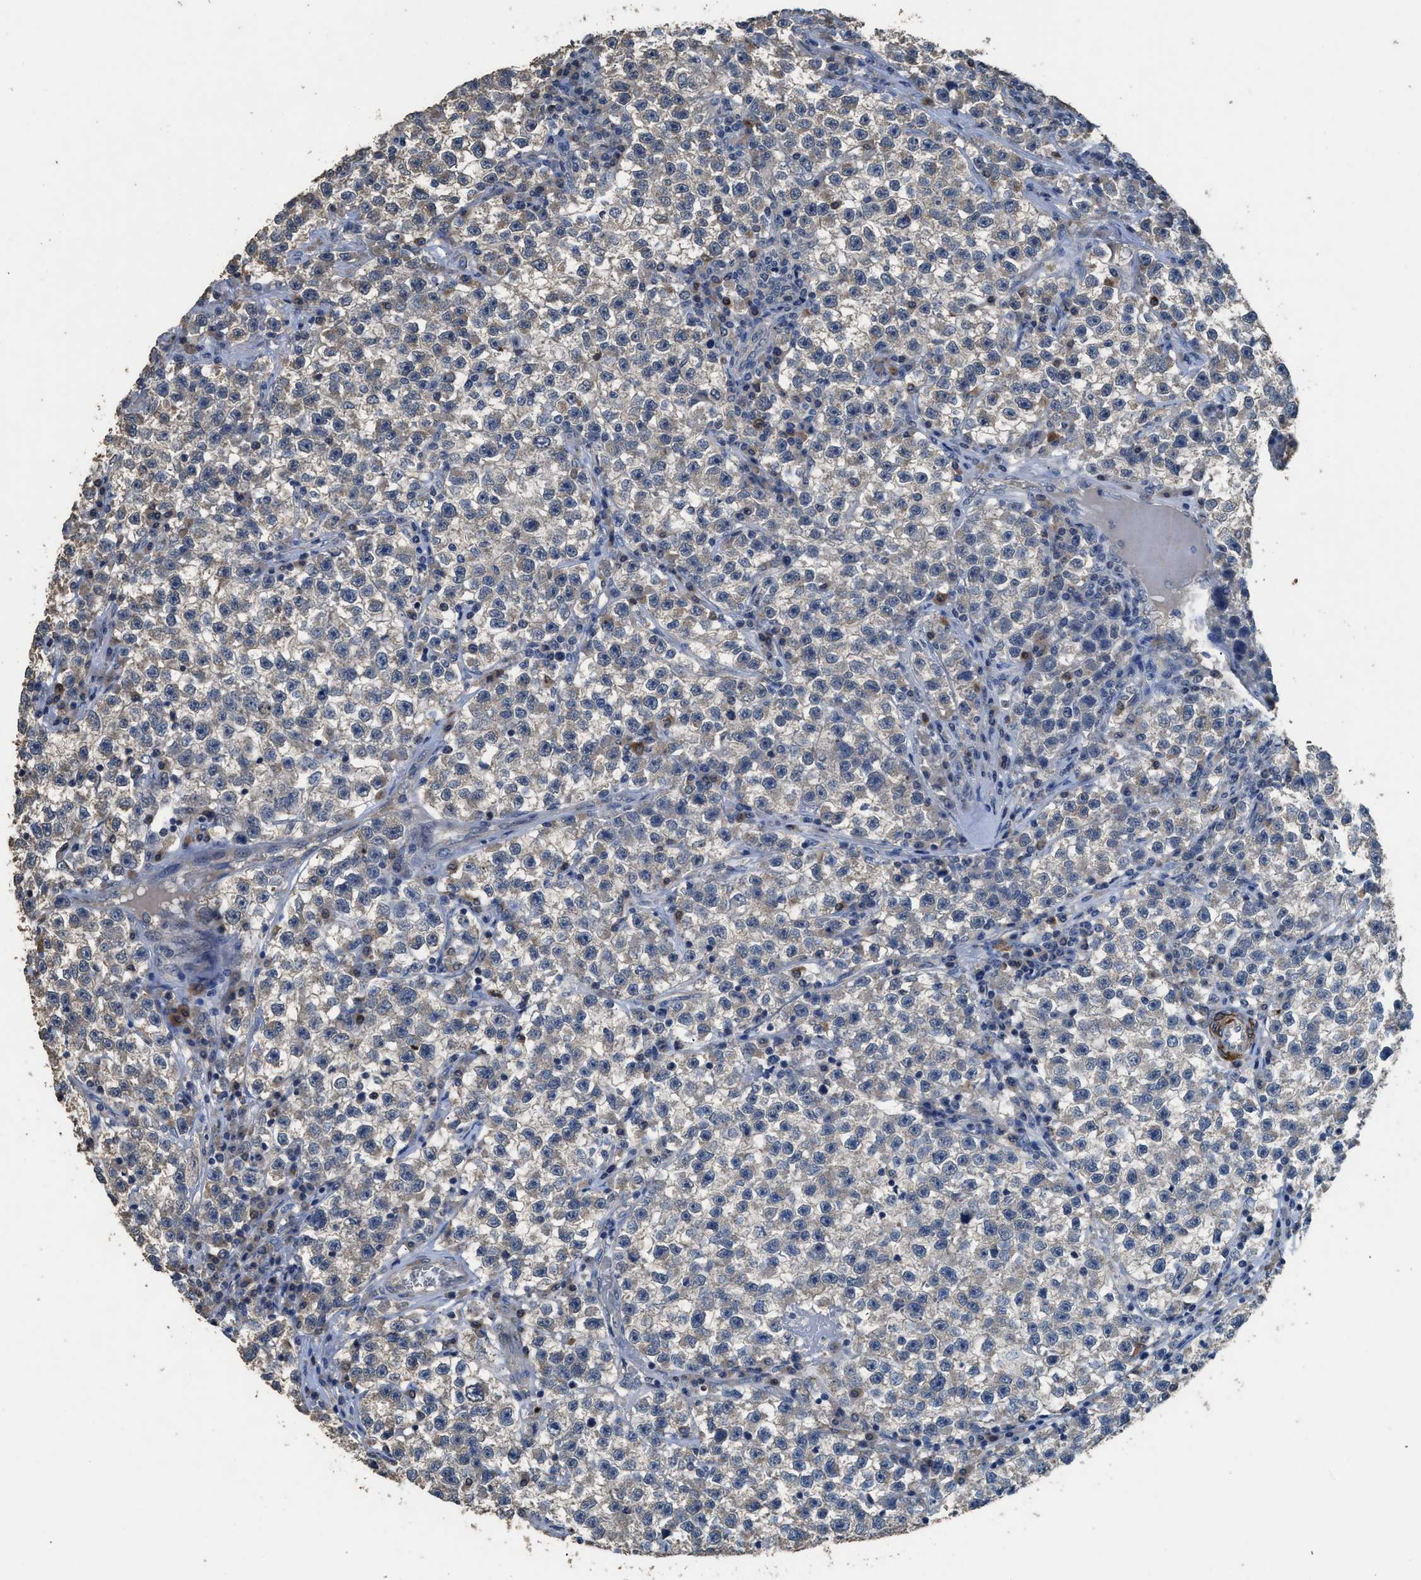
{"staining": {"intensity": "negative", "quantity": "none", "location": "none"}, "tissue": "testis cancer", "cell_type": "Tumor cells", "image_type": "cancer", "snomed": [{"axis": "morphology", "description": "Seminoma, NOS"}, {"axis": "topography", "description": "Testis"}], "caption": "Tumor cells show no significant expression in testis seminoma. Brightfield microscopy of immunohistochemistry (IHC) stained with DAB (3,3'-diaminobenzidine) (brown) and hematoxylin (blue), captured at high magnification.", "gene": "SYNM", "patient": {"sex": "male", "age": 22}}